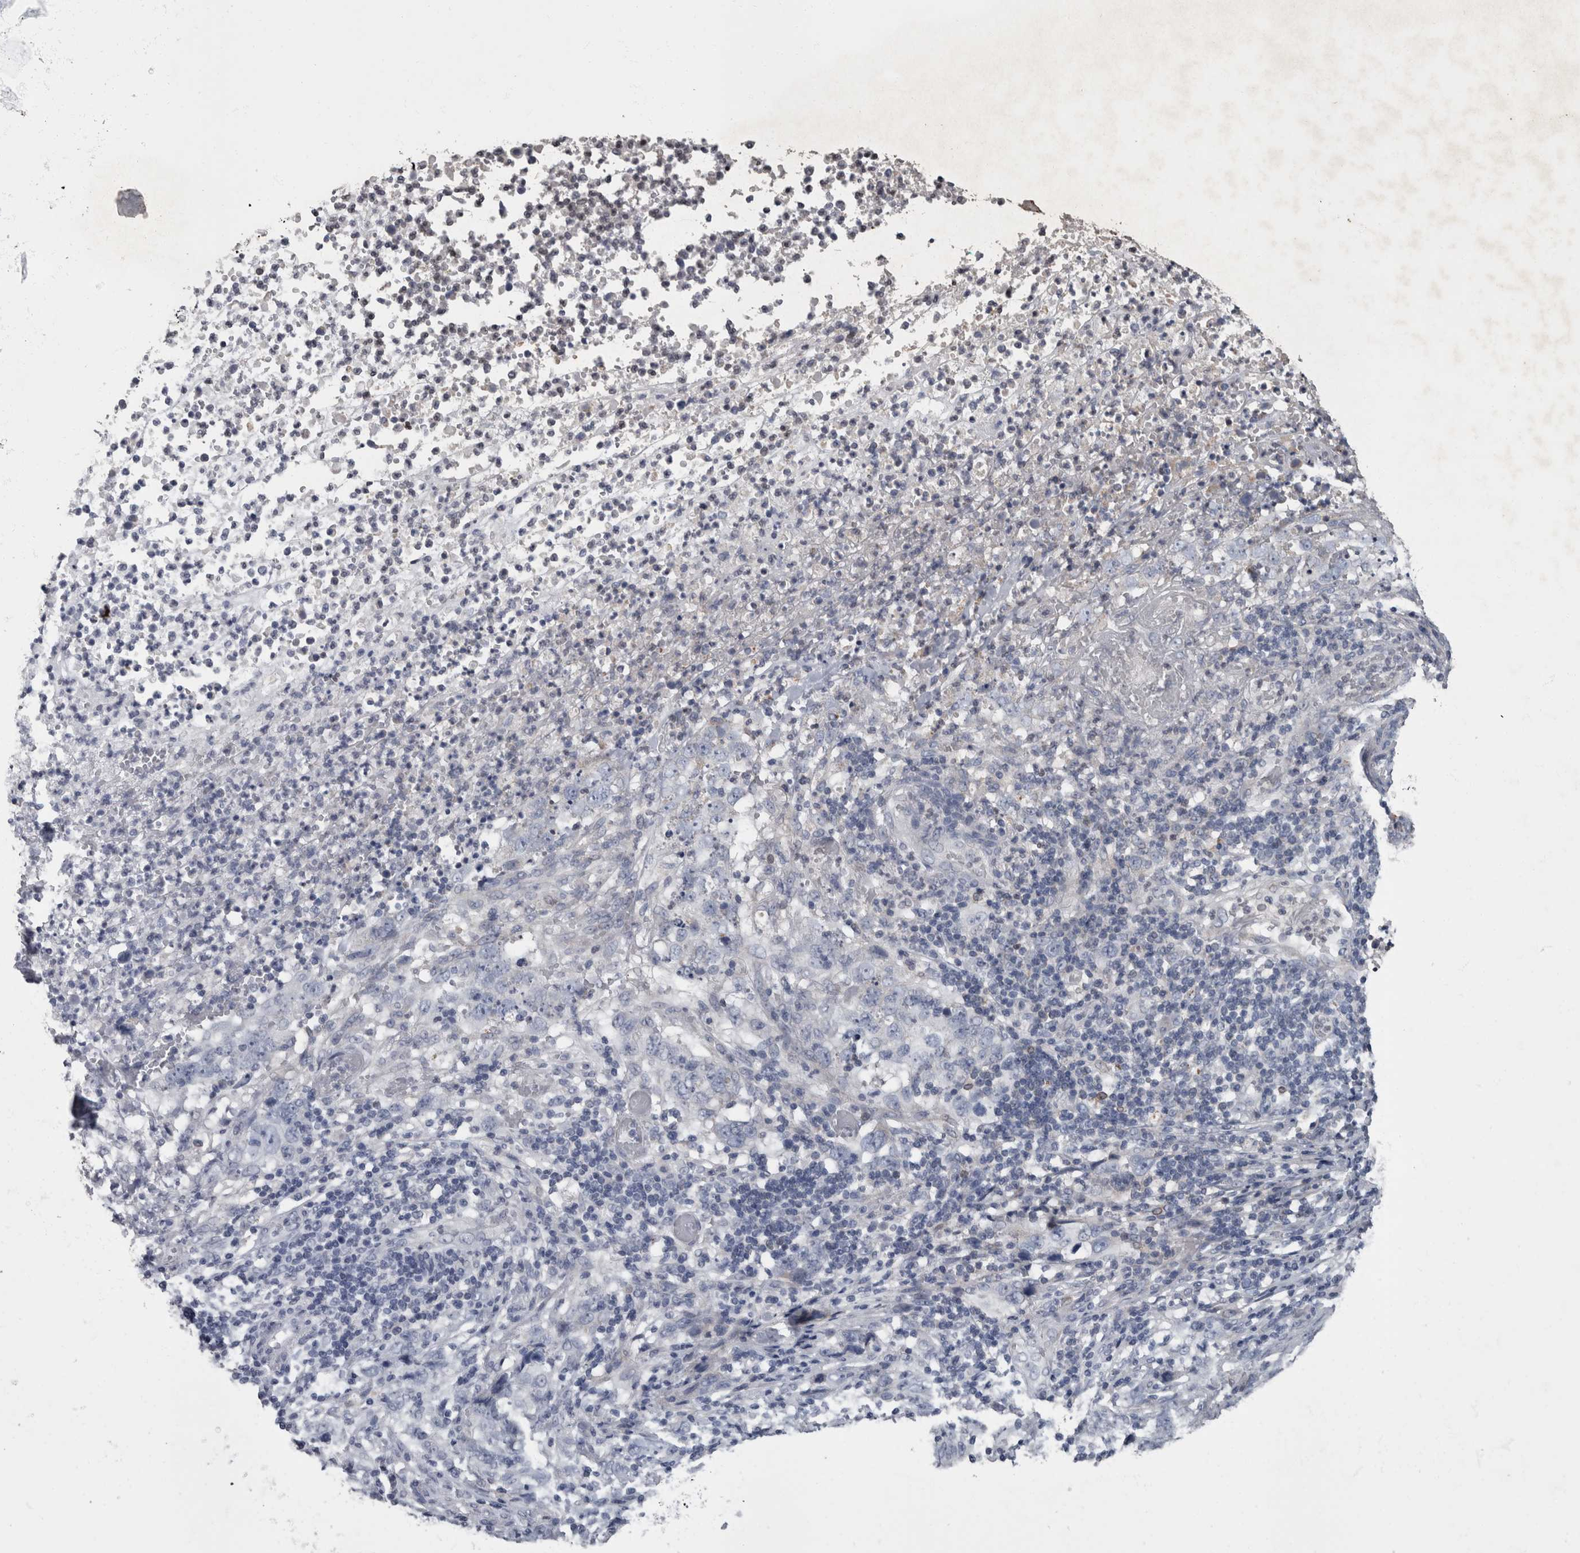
{"staining": {"intensity": "negative", "quantity": "none", "location": "none"}, "tissue": "stomach cancer", "cell_type": "Tumor cells", "image_type": "cancer", "snomed": [{"axis": "morphology", "description": "Adenocarcinoma, NOS"}, {"axis": "topography", "description": "Stomach"}], "caption": "Tumor cells show no significant expression in stomach cancer. (IHC, brightfield microscopy, high magnification).", "gene": "PPP1R3C", "patient": {"sex": "male", "age": 48}}